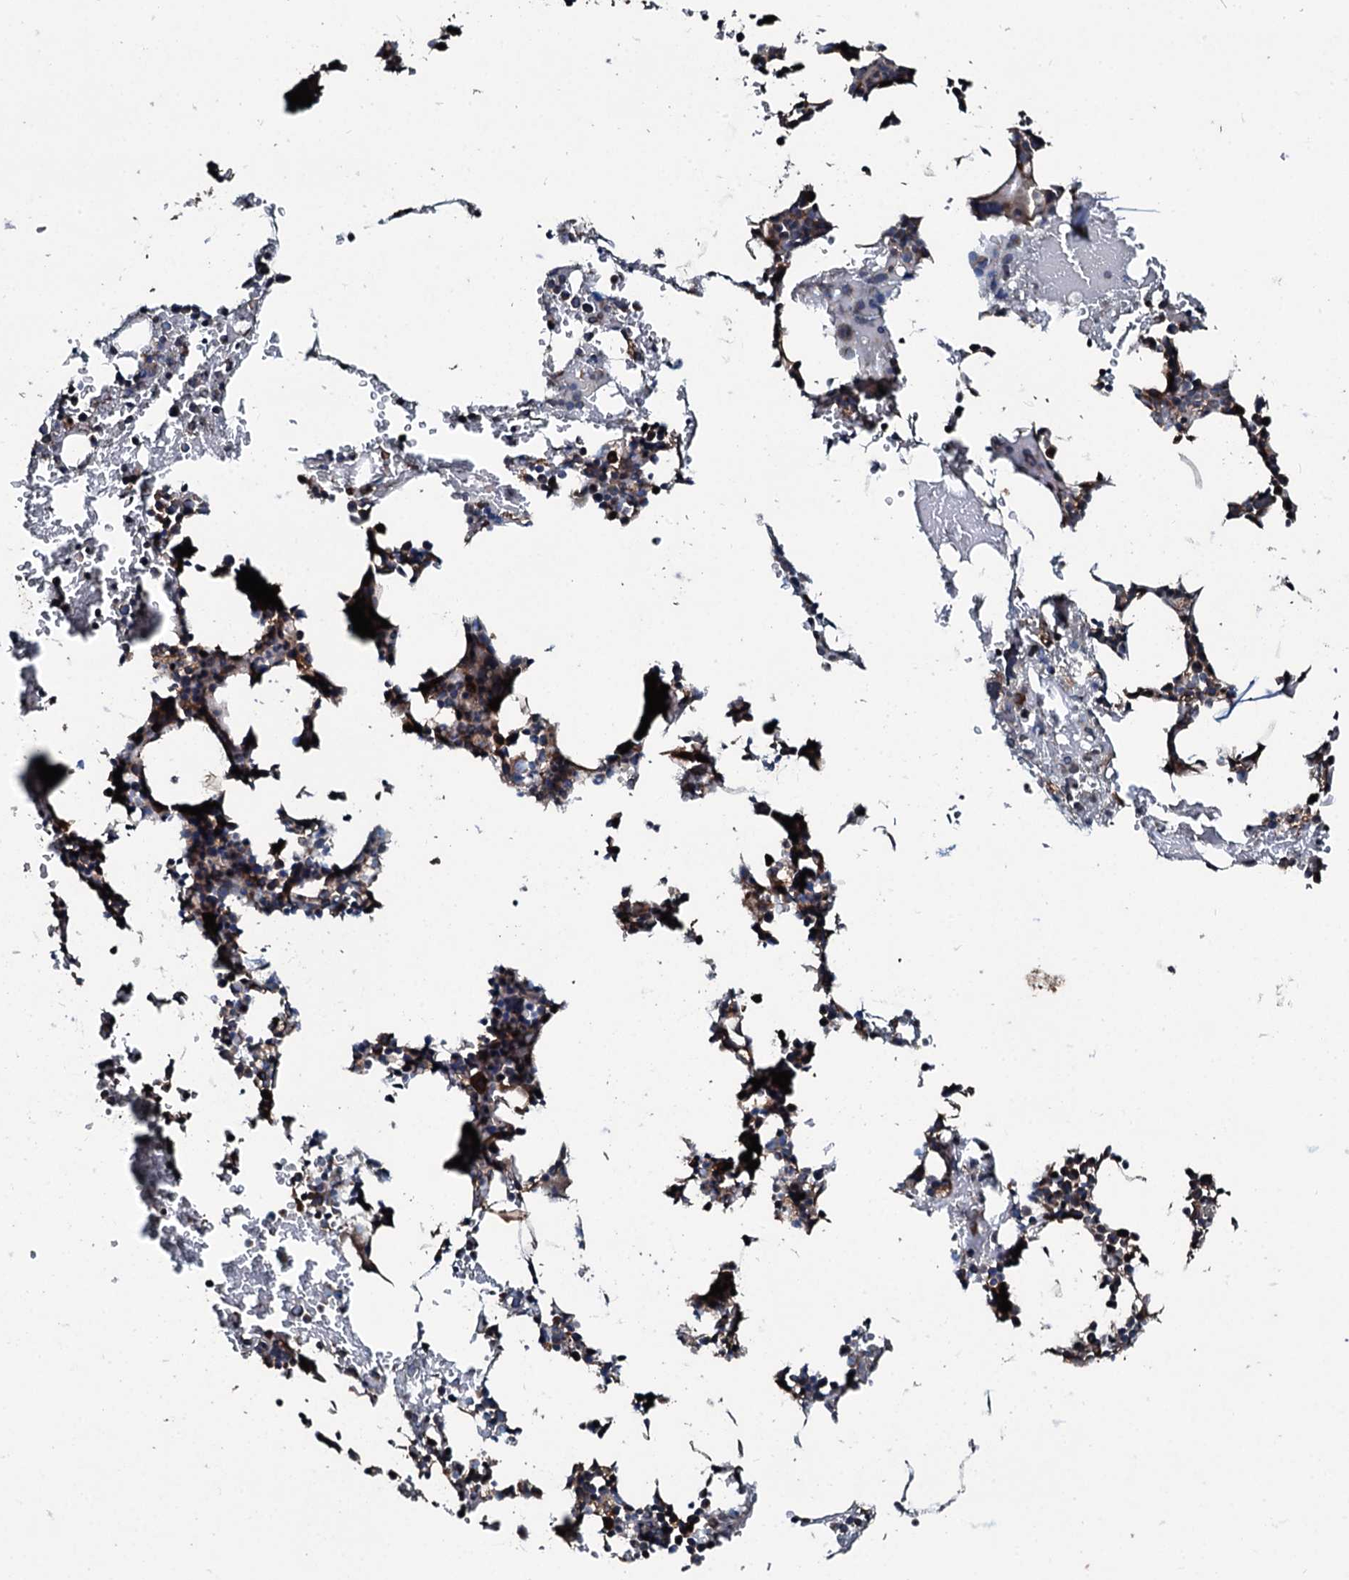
{"staining": {"intensity": "moderate", "quantity": "25%-75%", "location": "cytoplasmic/membranous"}, "tissue": "bone marrow", "cell_type": "Hematopoietic cells", "image_type": "normal", "snomed": [{"axis": "morphology", "description": "Normal tissue, NOS"}, {"axis": "morphology", "description": "Inflammation, NOS"}, {"axis": "topography", "description": "Bone marrow"}], "caption": "DAB (3,3'-diaminobenzidine) immunohistochemical staining of benign bone marrow demonstrates moderate cytoplasmic/membranous protein expression in about 25%-75% of hematopoietic cells. The staining is performed using DAB (3,3'-diaminobenzidine) brown chromogen to label protein expression. The nuclei are counter-stained blue using hematoxylin.", "gene": "AARS1", "patient": {"sex": "male", "age": 41}}